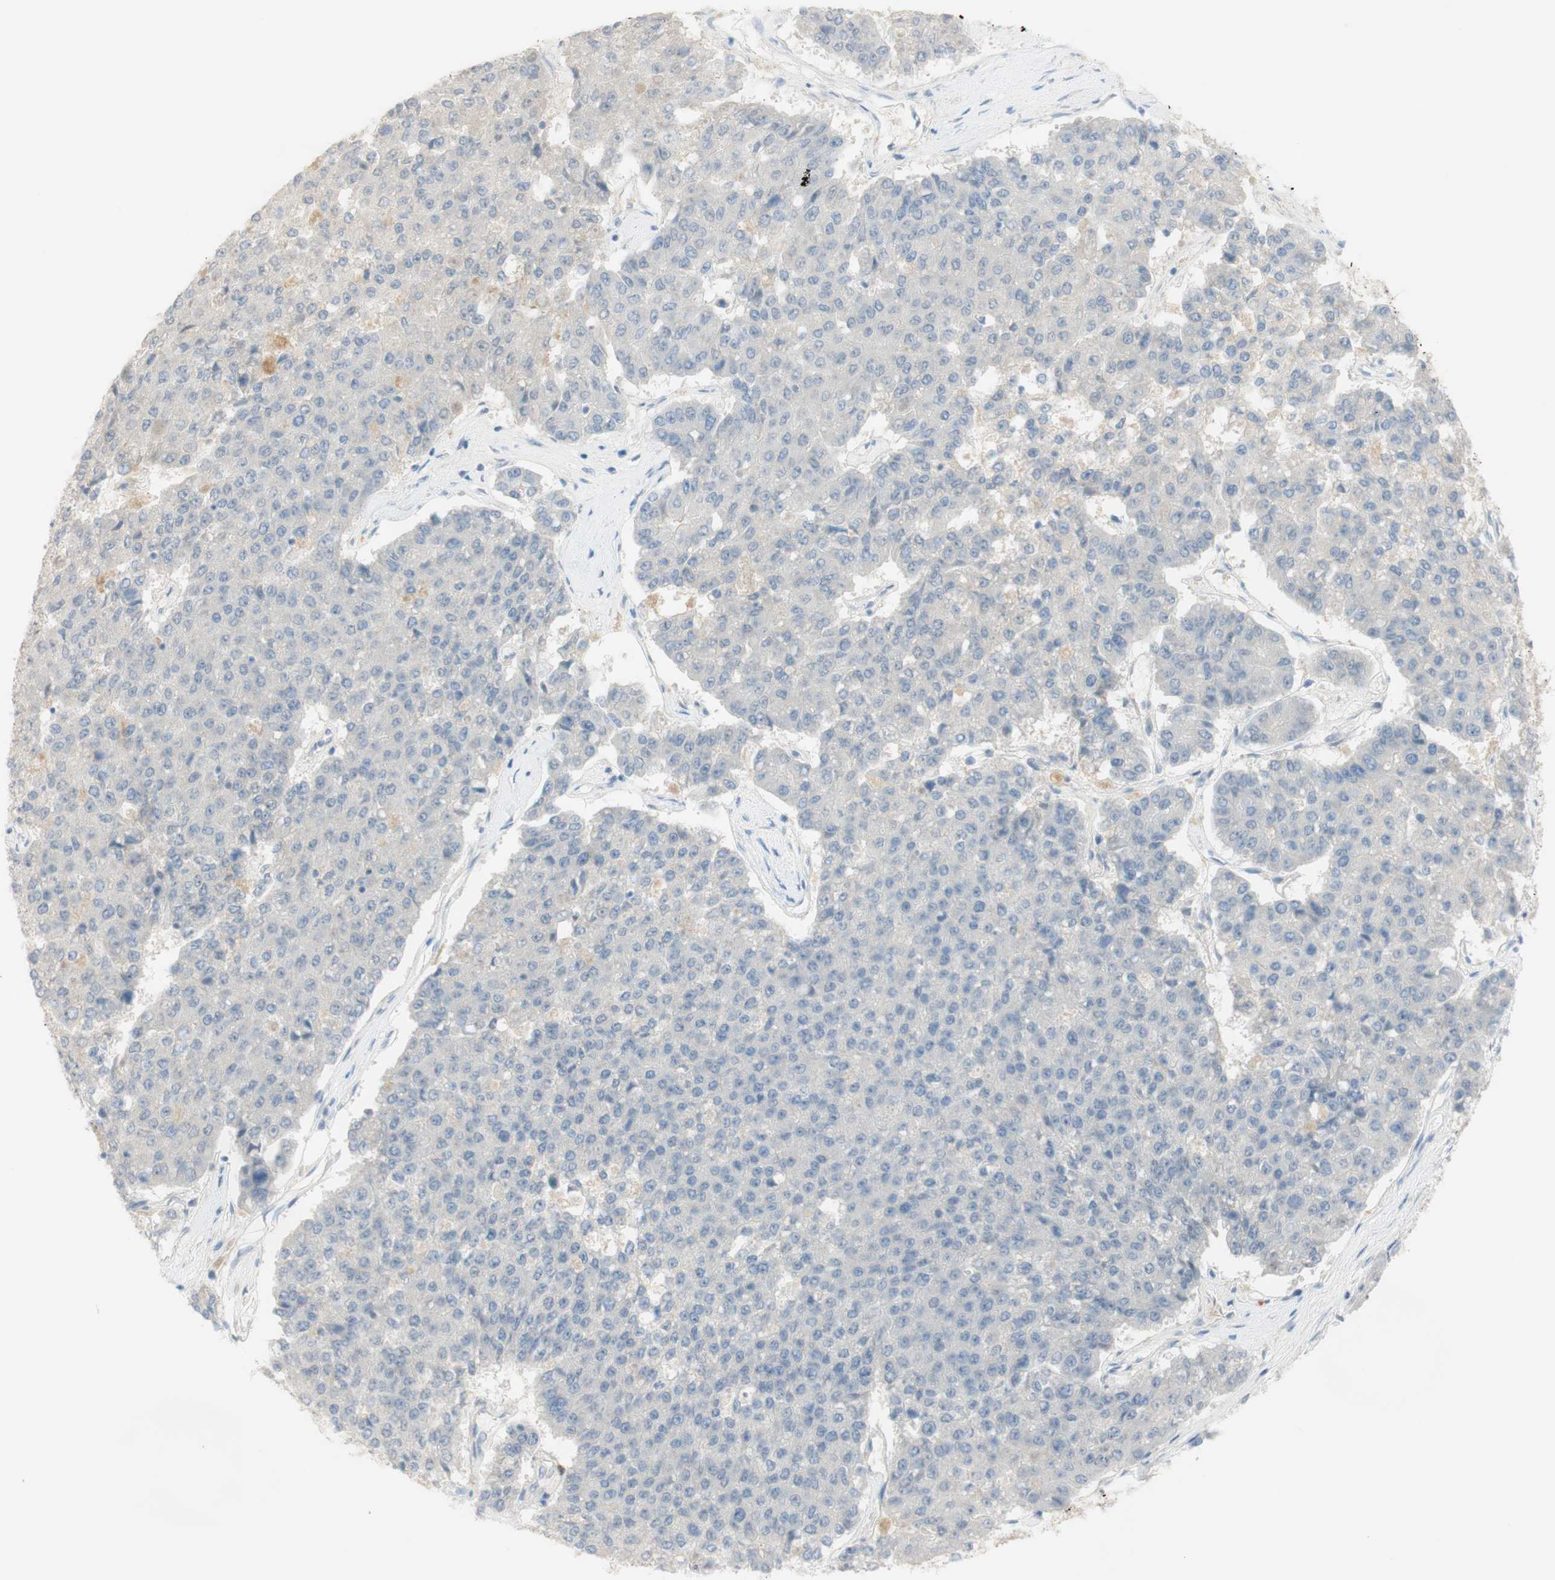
{"staining": {"intensity": "negative", "quantity": "none", "location": "none"}, "tissue": "pancreatic cancer", "cell_type": "Tumor cells", "image_type": "cancer", "snomed": [{"axis": "morphology", "description": "Adenocarcinoma, NOS"}, {"axis": "topography", "description": "Pancreas"}], "caption": "Human pancreatic cancer stained for a protein using immunohistochemistry (IHC) shows no expression in tumor cells.", "gene": "SELENBP1", "patient": {"sex": "male", "age": 50}}